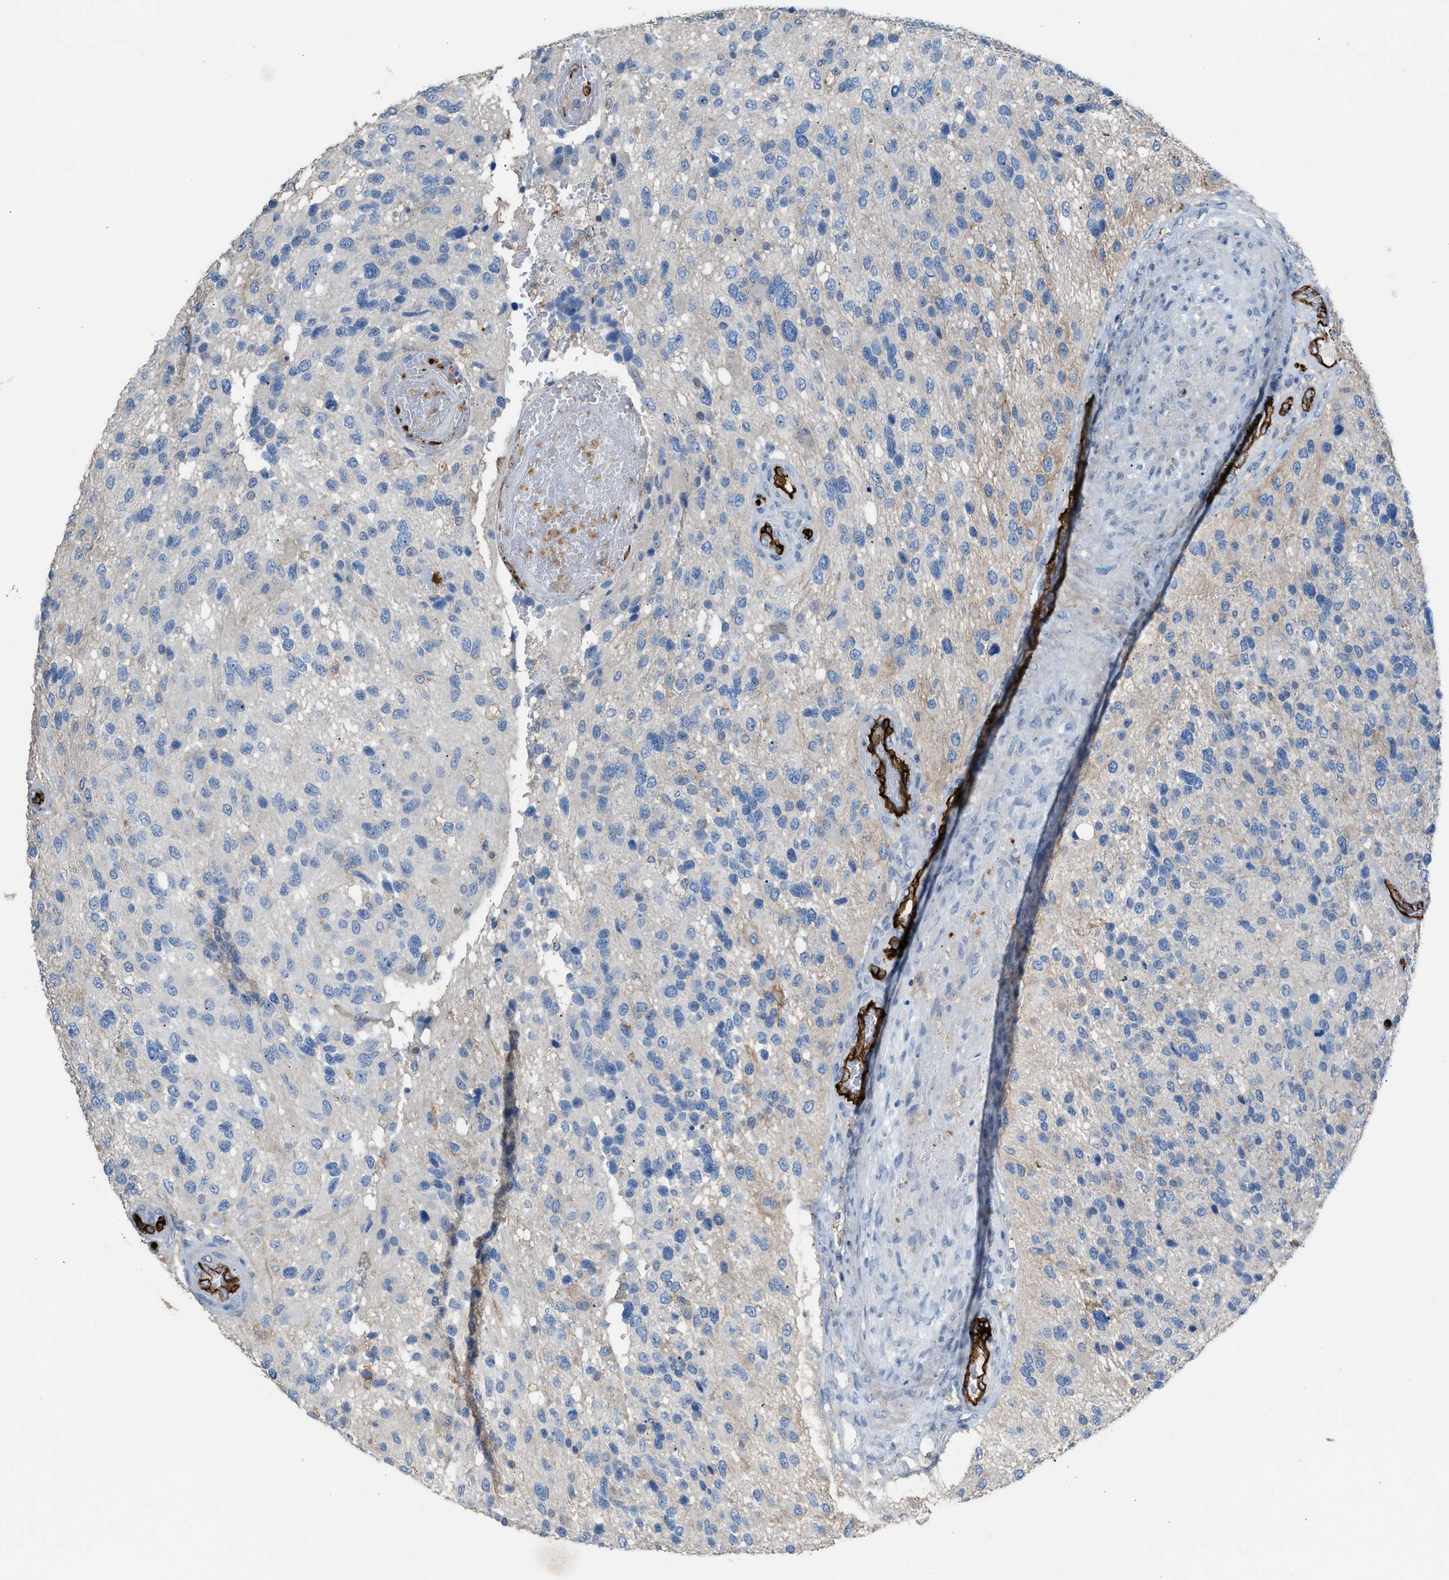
{"staining": {"intensity": "negative", "quantity": "none", "location": "none"}, "tissue": "glioma", "cell_type": "Tumor cells", "image_type": "cancer", "snomed": [{"axis": "morphology", "description": "Glioma, malignant, High grade"}, {"axis": "topography", "description": "Brain"}], "caption": "Immunohistochemical staining of malignant glioma (high-grade) demonstrates no significant staining in tumor cells. (DAB (3,3'-diaminobenzidine) immunohistochemistry (IHC) with hematoxylin counter stain).", "gene": "DYSF", "patient": {"sex": "female", "age": 58}}